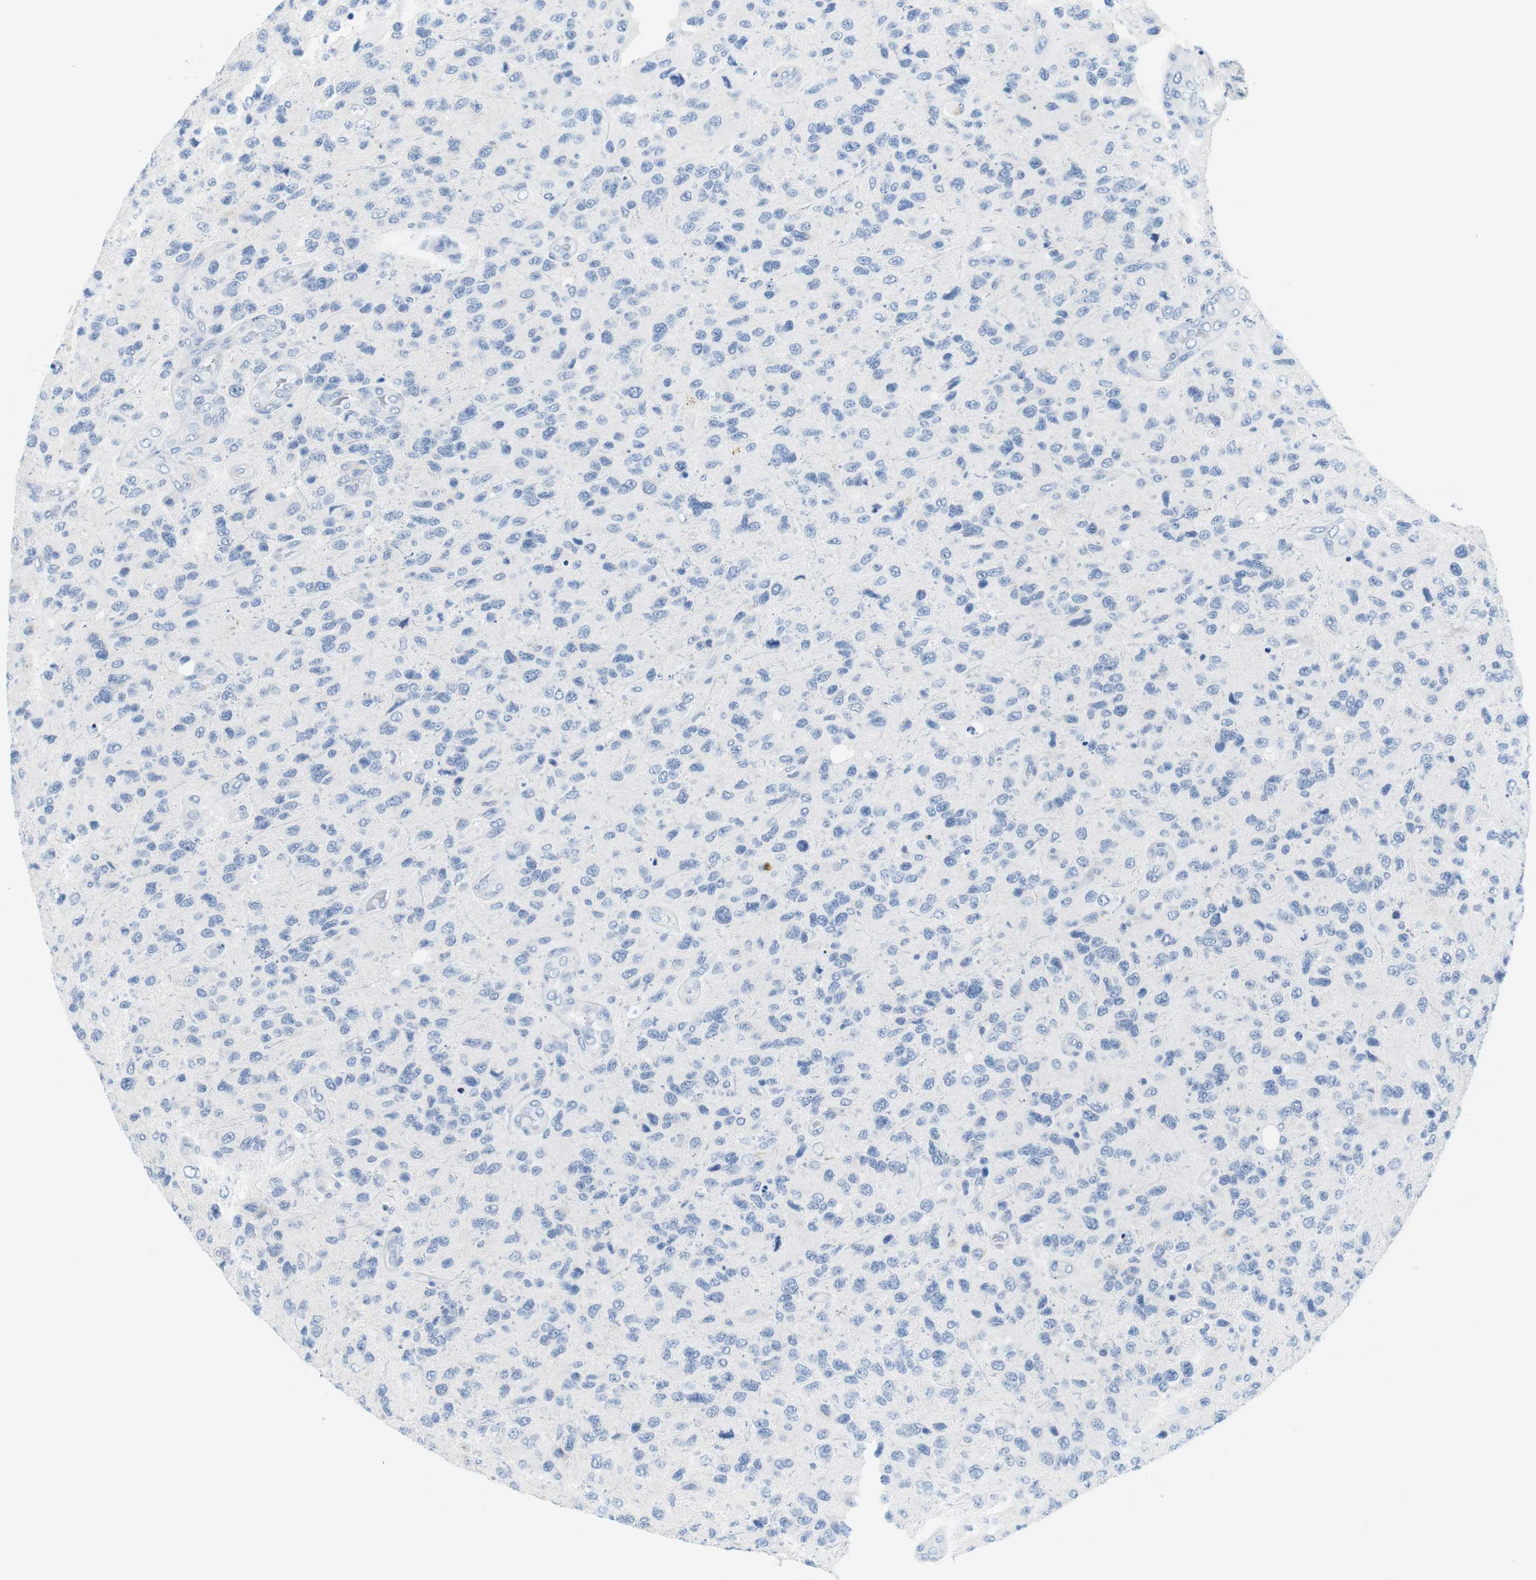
{"staining": {"intensity": "negative", "quantity": "none", "location": "none"}, "tissue": "glioma", "cell_type": "Tumor cells", "image_type": "cancer", "snomed": [{"axis": "morphology", "description": "Glioma, malignant, High grade"}, {"axis": "topography", "description": "Brain"}], "caption": "This is an immunohistochemistry (IHC) histopathology image of human malignant glioma (high-grade). There is no expression in tumor cells.", "gene": "TNFRSF4", "patient": {"sex": "female", "age": 58}}